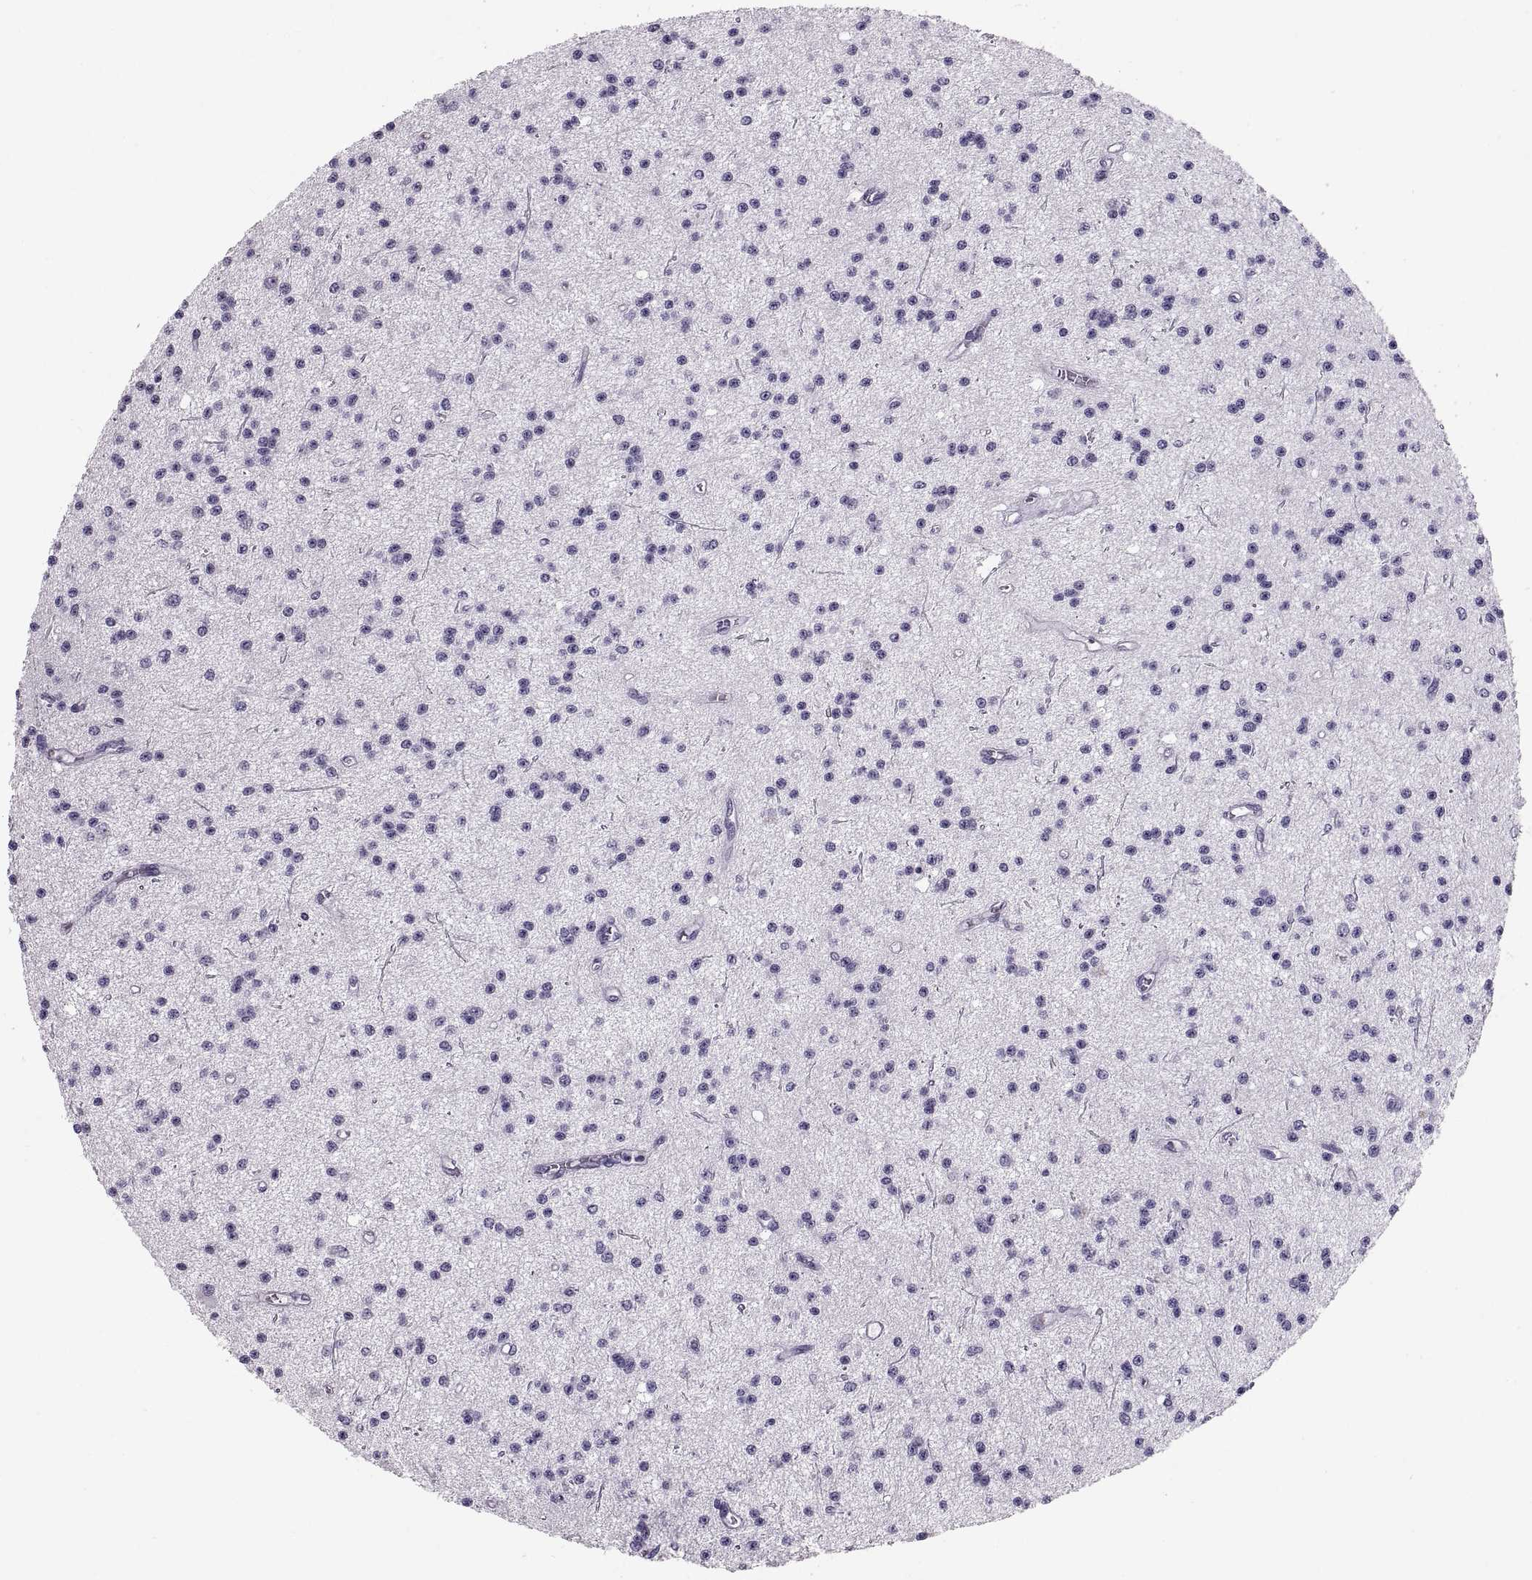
{"staining": {"intensity": "negative", "quantity": "none", "location": "none"}, "tissue": "glioma", "cell_type": "Tumor cells", "image_type": "cancer", "snomed": [{"axis": "morphology", "description": "Glioma, malignant, Low grade"}, {"axis": "topography", "description": "Brain"}], "caption": "There is no significant expression in tumor cells of glioma.", "gene": "QRICH2", "patient": {"sex": "male", "age": 27}}